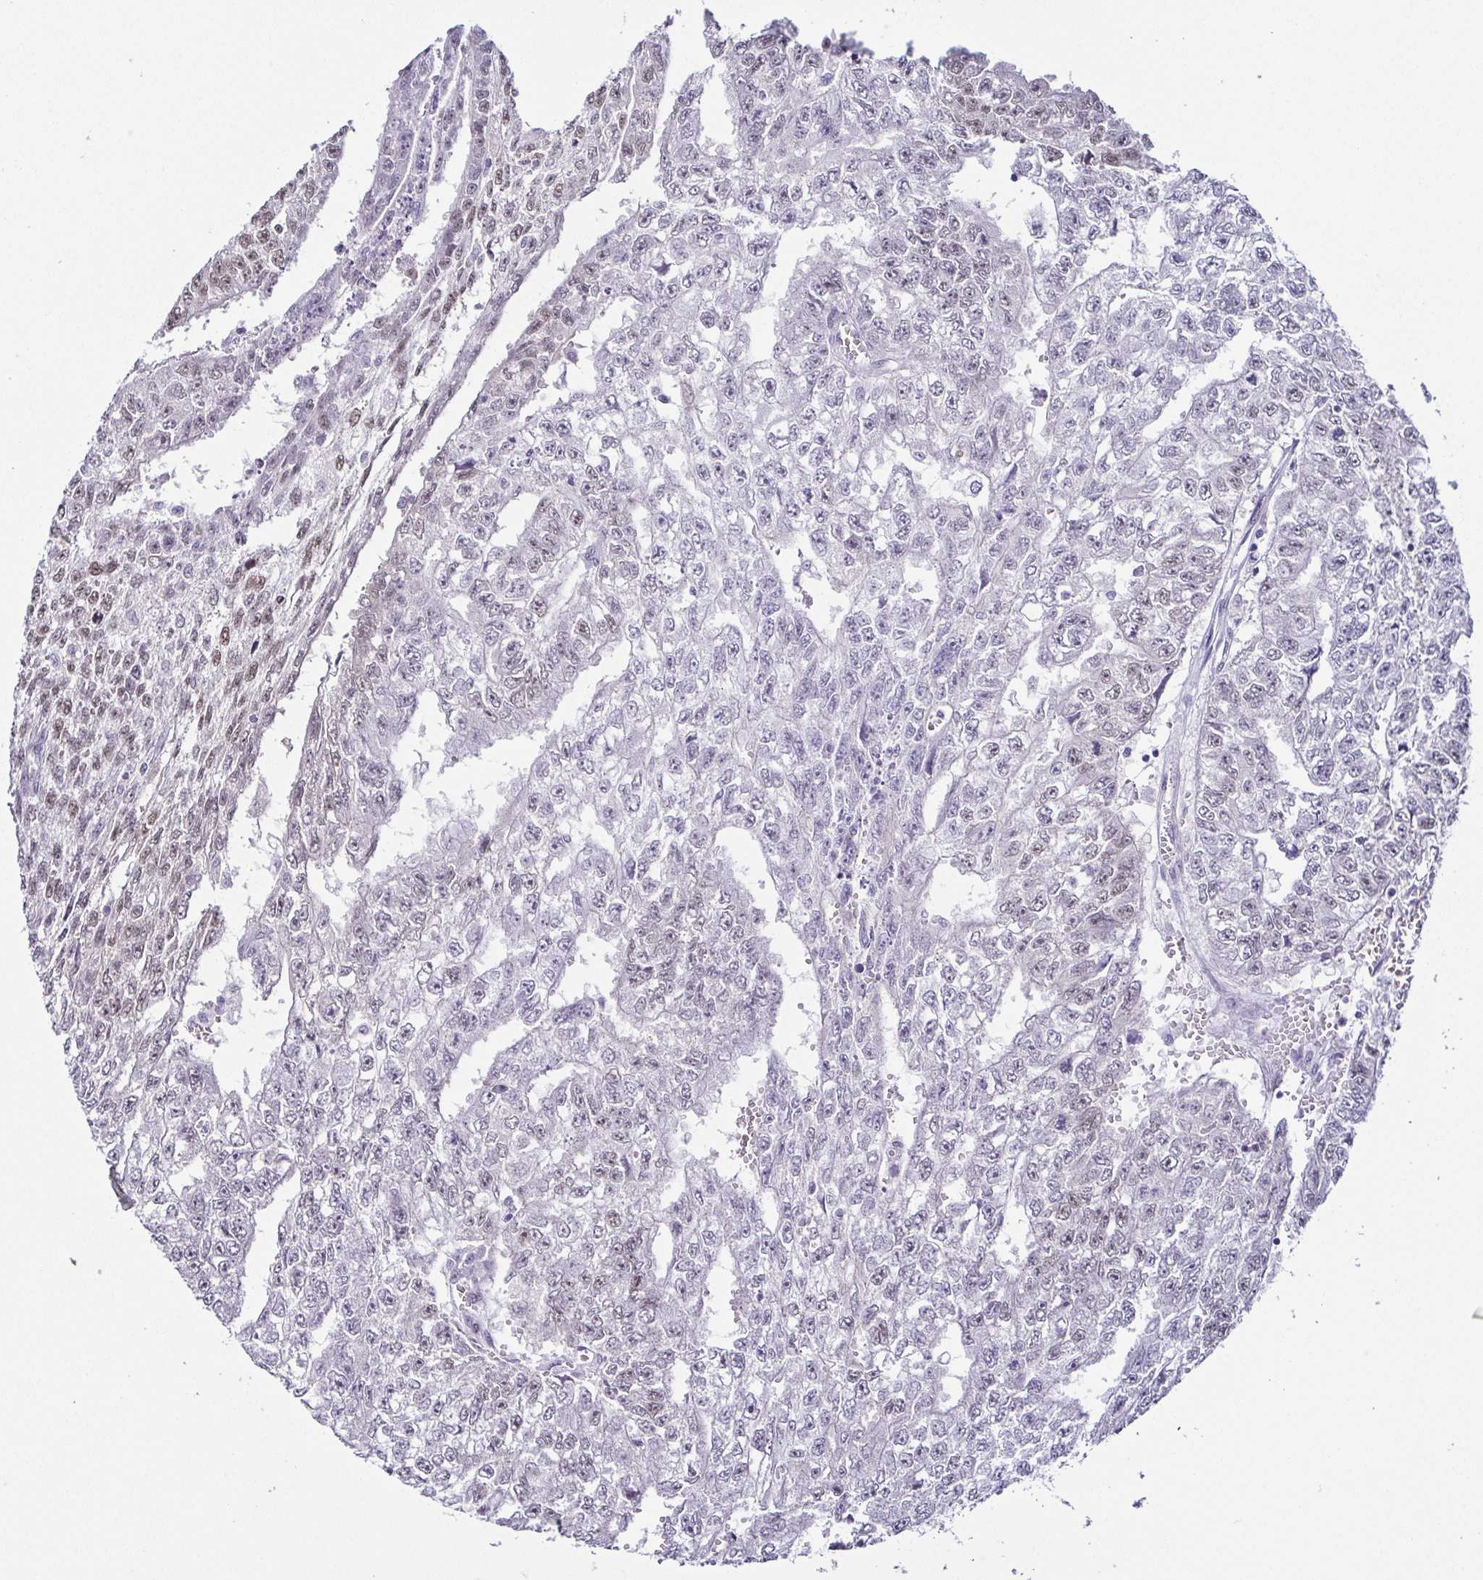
{"staining": {"intensity": "moderate", "quantity": "25%-75%", "location": "nuclear"}, "tissue": "testis cancer", "cell_type": "Tumor cells", "image_type": "cancer", "snomed": [{"axis": "morphology", "description": "Carcinoma, Embryonal, NOS"}, {"axis": "morphology", "description": "Teratoma, malignant, NOS"}, {"axis": "topography", "description": "Testis"}], "caption": "This image reveals immunohistochemistry staining of human testis cancer, with medium moderate nuclear positivity in about 25%-75% of tumor cells.", "gene": "TCF3", "patient": {"sex": "male", "age": 24}}